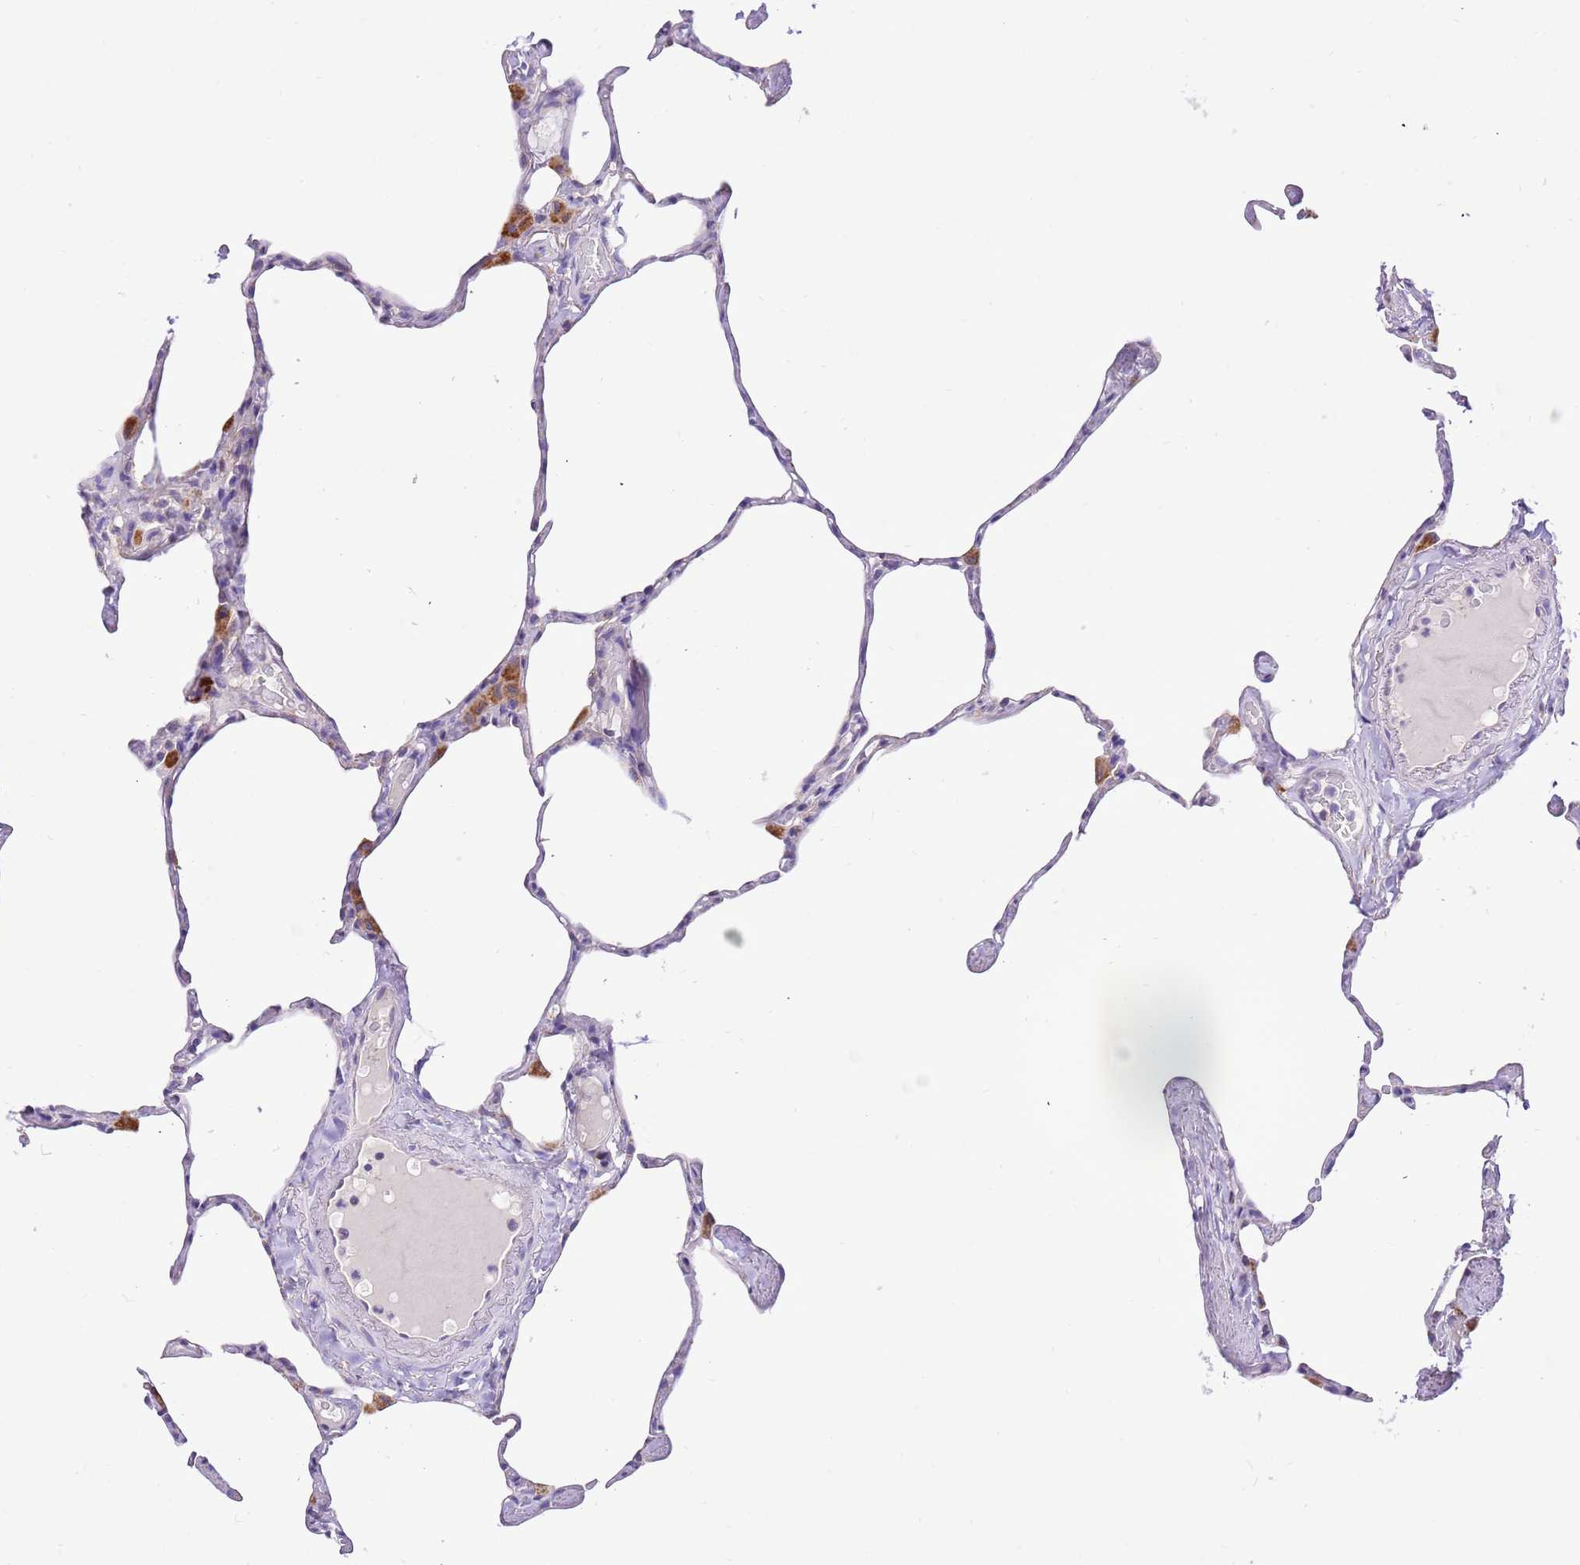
{"staining": {"intensity": "negative", "quantity": "none", "location": "none"}, "tissue": "lung", "cell_type": "Alveolar cells", "image_type": "normal", "snomed": [{"axis": "morphology", "description": "Normal tissue, NOS"}, {"axis": "topography", "description": "Lung"}], "caption": "A high-resolution micrograph shows immunohistochemistry staining of normal lung, which demonstrates no significant staining in alveolar cells.", "gene": "COX17", "patient": {"sex": "male", "age": 65}}